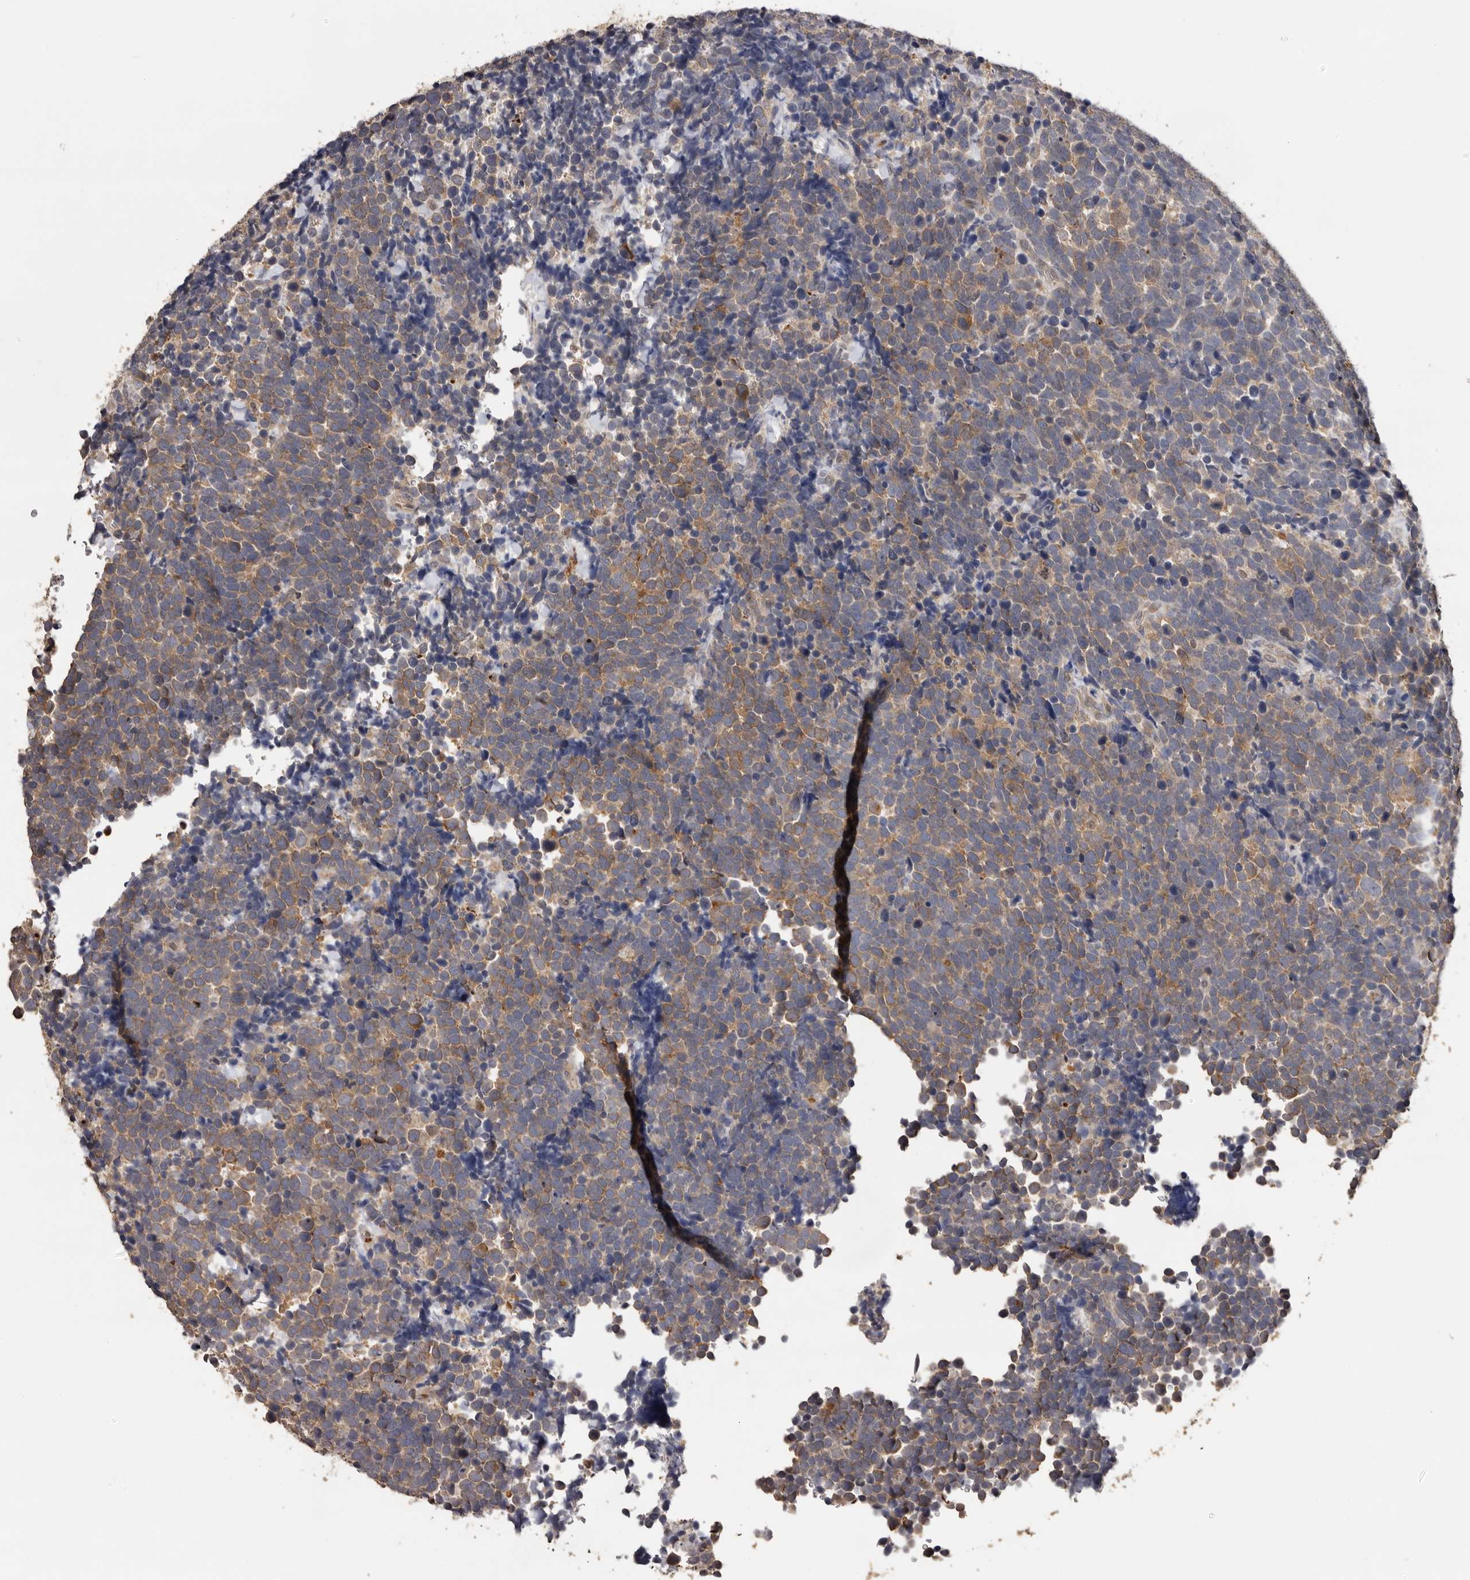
{"staining": {"intensity": "moderate", "quantity": "25%-75%", "location": "cytoplasmic/membranous"}, "tissue": "urothelial cancer", "cell_type": "Tumor cells", "image_type": "cancer", "snomed": [{"axis": "morphology", "description": "Urothelial carcinoma, High grade"}, {"axis": "topography", "description": "Urinary bladder"}], "caption": "There is medium levels of moderate cytoplasmic/membranous positivity in tumor cells of urothelial carcinoma (high-grade), as demonstrated by immunohistochemical staining (brown color).", "gene": "KIF2B", "patient": {"sex": "female", "age": 82}}